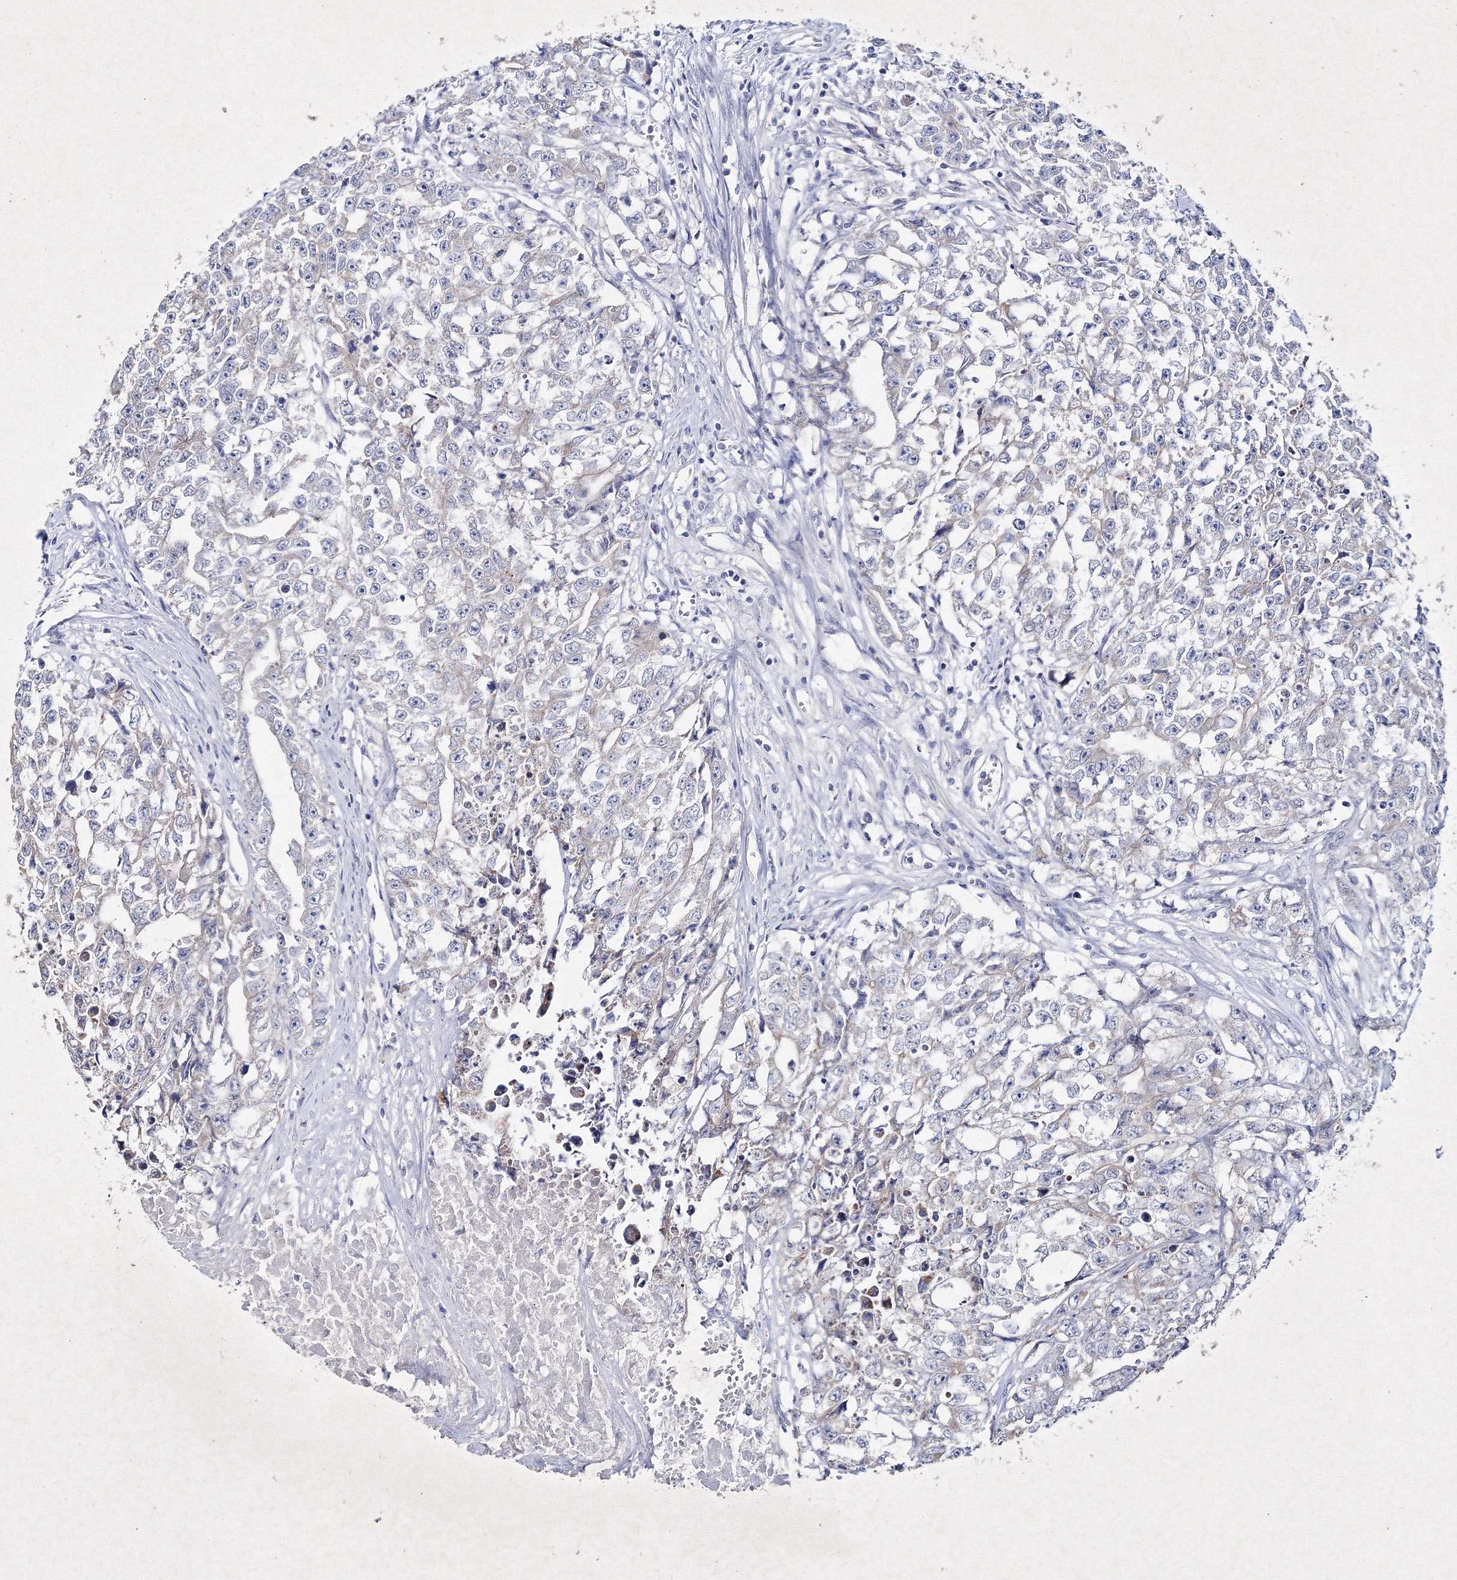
{"staining": {"intensity": "negative", "quantity": "none", "location": "none"}, "tissue": "testis cancer", "cell_type": "Tumor cells", "image_type": "cancer", "snomed": [{"axis": "morphology", "description": "Seminoma, NOS"}, {"axis": "morphology", "description": "Carcinoma, Embryonal, NOS"}, {"axis": "topography", "description": "Testis"}], "caption": "Immunohistochemistry (IHC) photomicrograph of seminoma (testis) stained for a protein (brown), which shows no expression in tumor cells.", "gene": "SMIM29", "patient": {"sex": "male", "age": 43}}